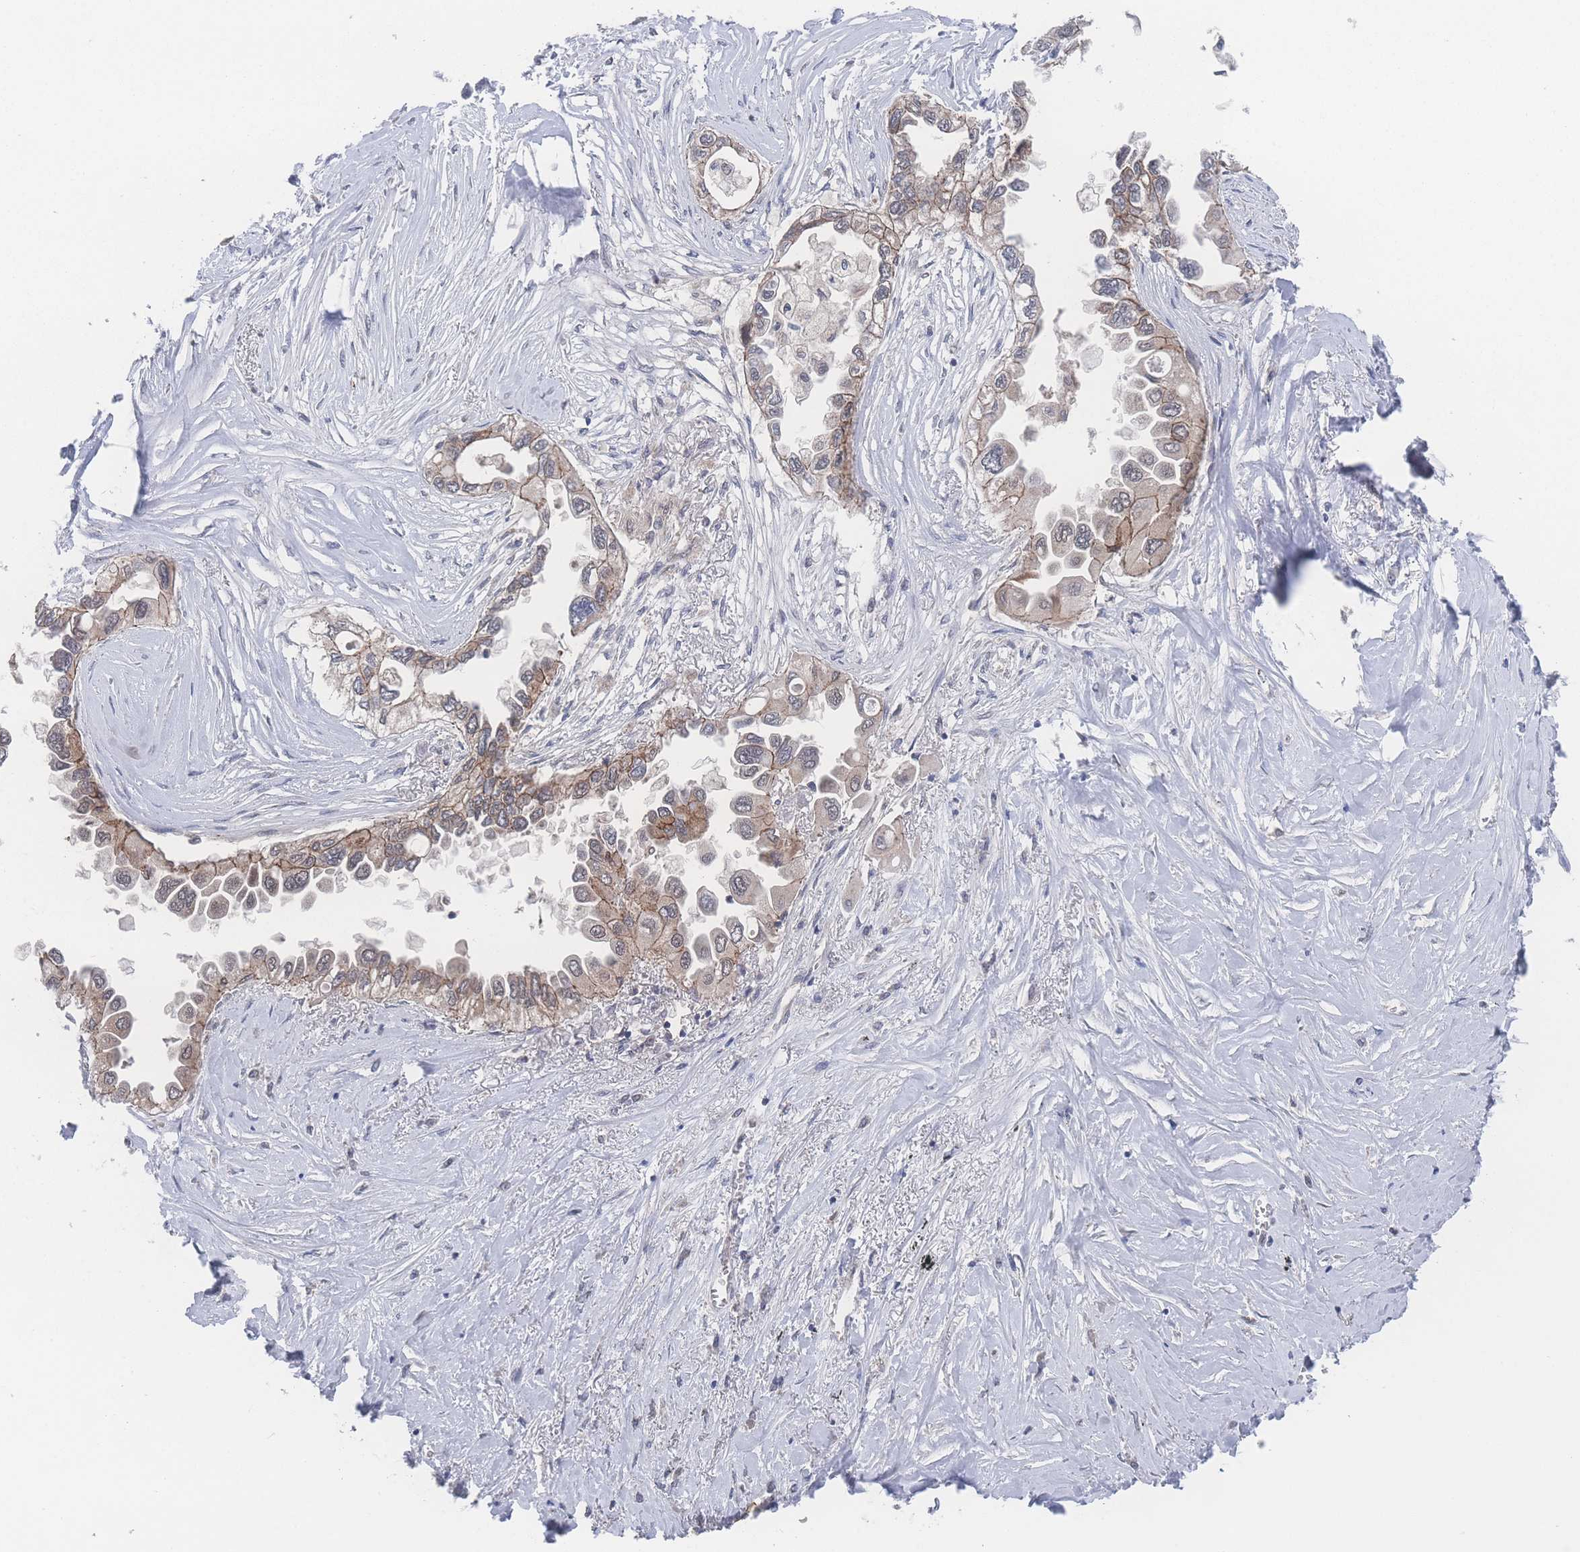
{"staining": {"intensity": "moderate", "quantity": "25%-75%", "location": "cytoplasmic/membranous"}, "tissue": "lung cancer", "cell_type": "Tumor cells", "image_type": "cancer", "snomed": [{"axis": "morphology", "description": "Adenocarcinoma, NOS"}, {"axis": "topography", "description": "Lung"}], "caption": "DAB (3,3'-diaminobenzidine) immunohistochemical staining of lung adenocarcinoma exhibits moderate cytoplasmic/membranous protein positivity in approximately 25%-75% of tumor cells.", "gene": "NBEAL1", "patient": {"sex": "female", "age": 76}}